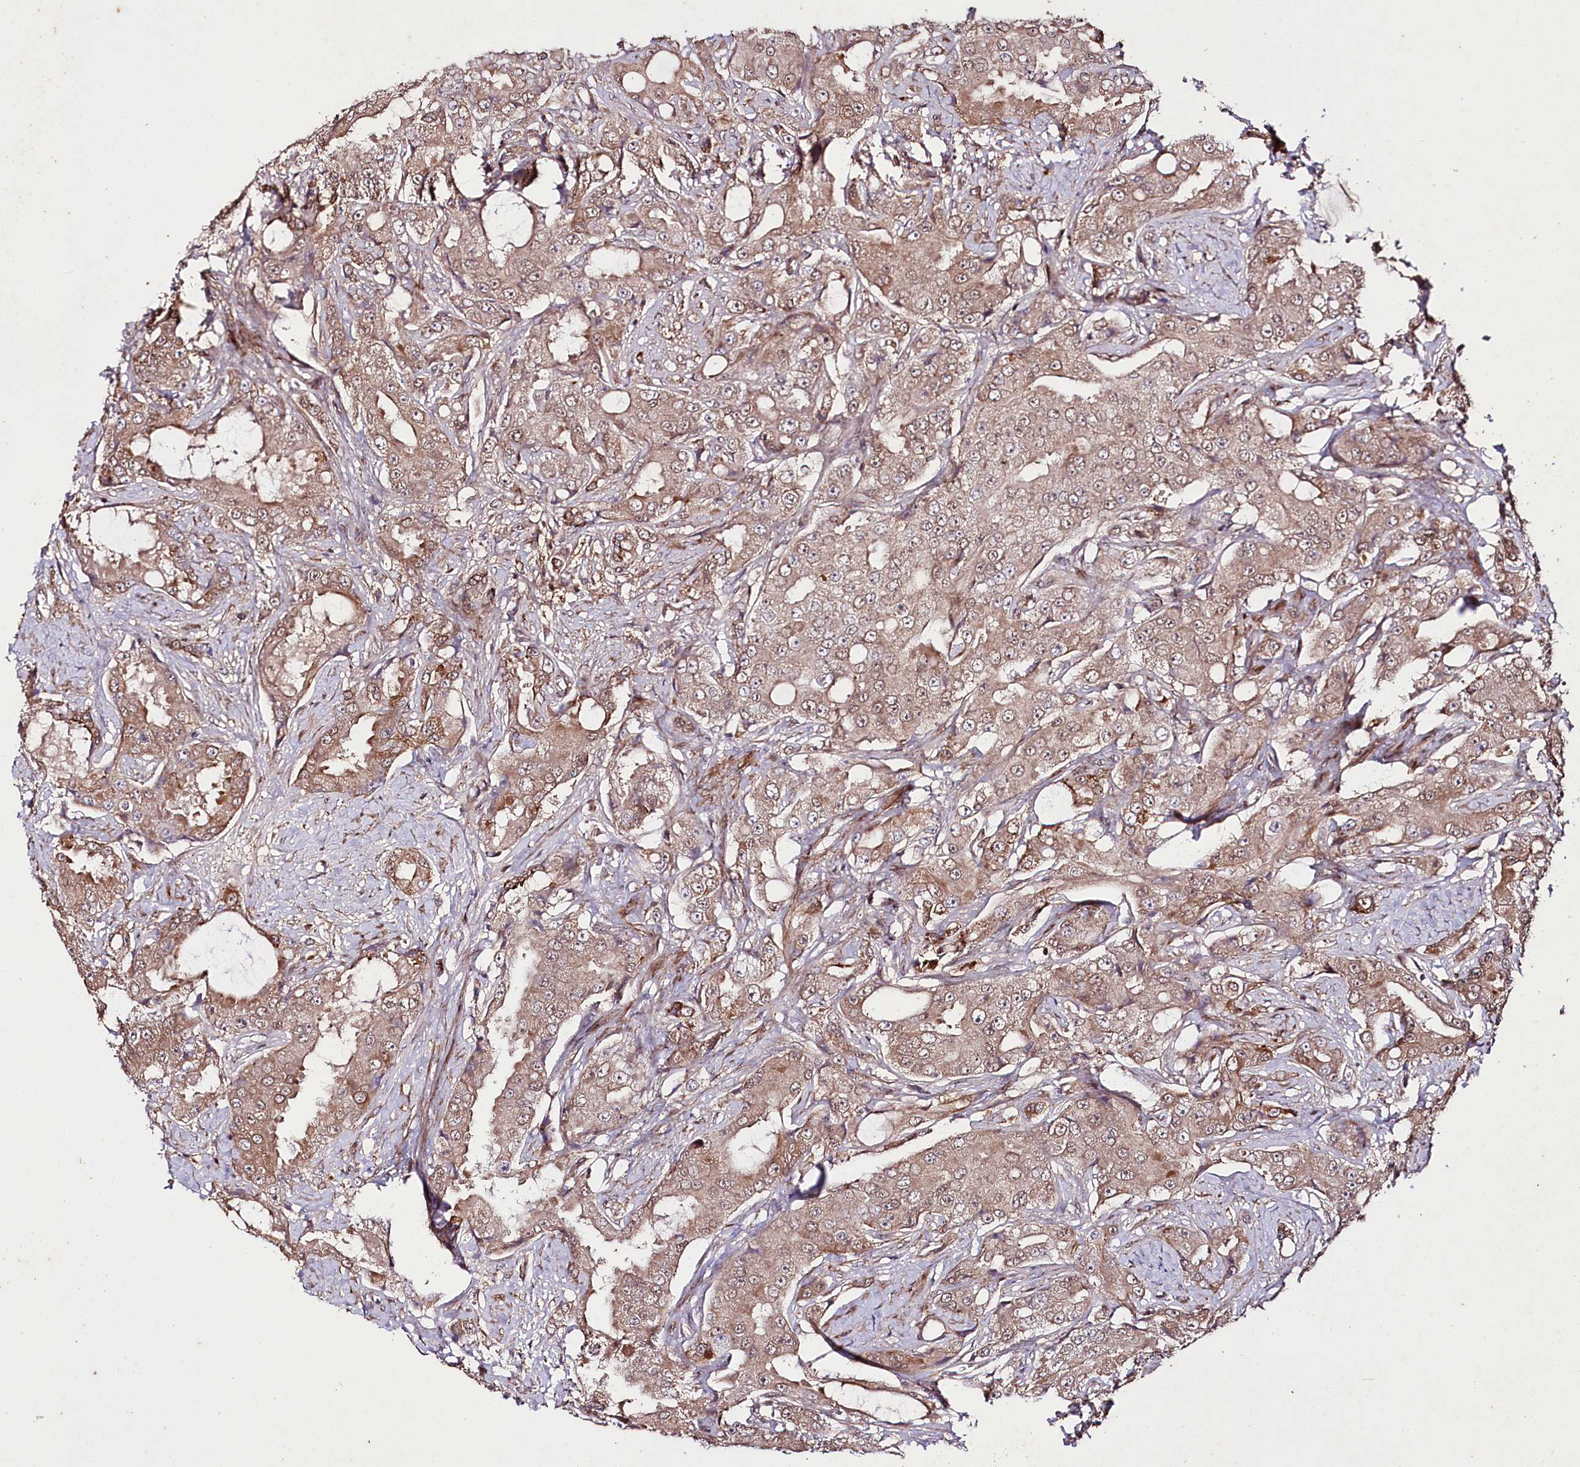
{"staining": {"intensity": "moderate", "quantity": "25%-75%", "location": "cytoplasmic/membranous"}, "tissue": "prostate cancer", "cell_type": "Tumor cells", "image_type": "cancer", "snomed": [{"axis": "morphology", "description": "Adenocarcinoma, High grade"}, {"axis": "topography", "description": "Prostate"}], "caption": "Prostate high-grade adenocarcinoma stained with a brown dye demonstrates moderate cytoplasmic/membranous positive positivity in approximately 25%-75% of tumor cells.", "gene": "PHLDB1", "patient": {"sex": "male", "age": 73}}